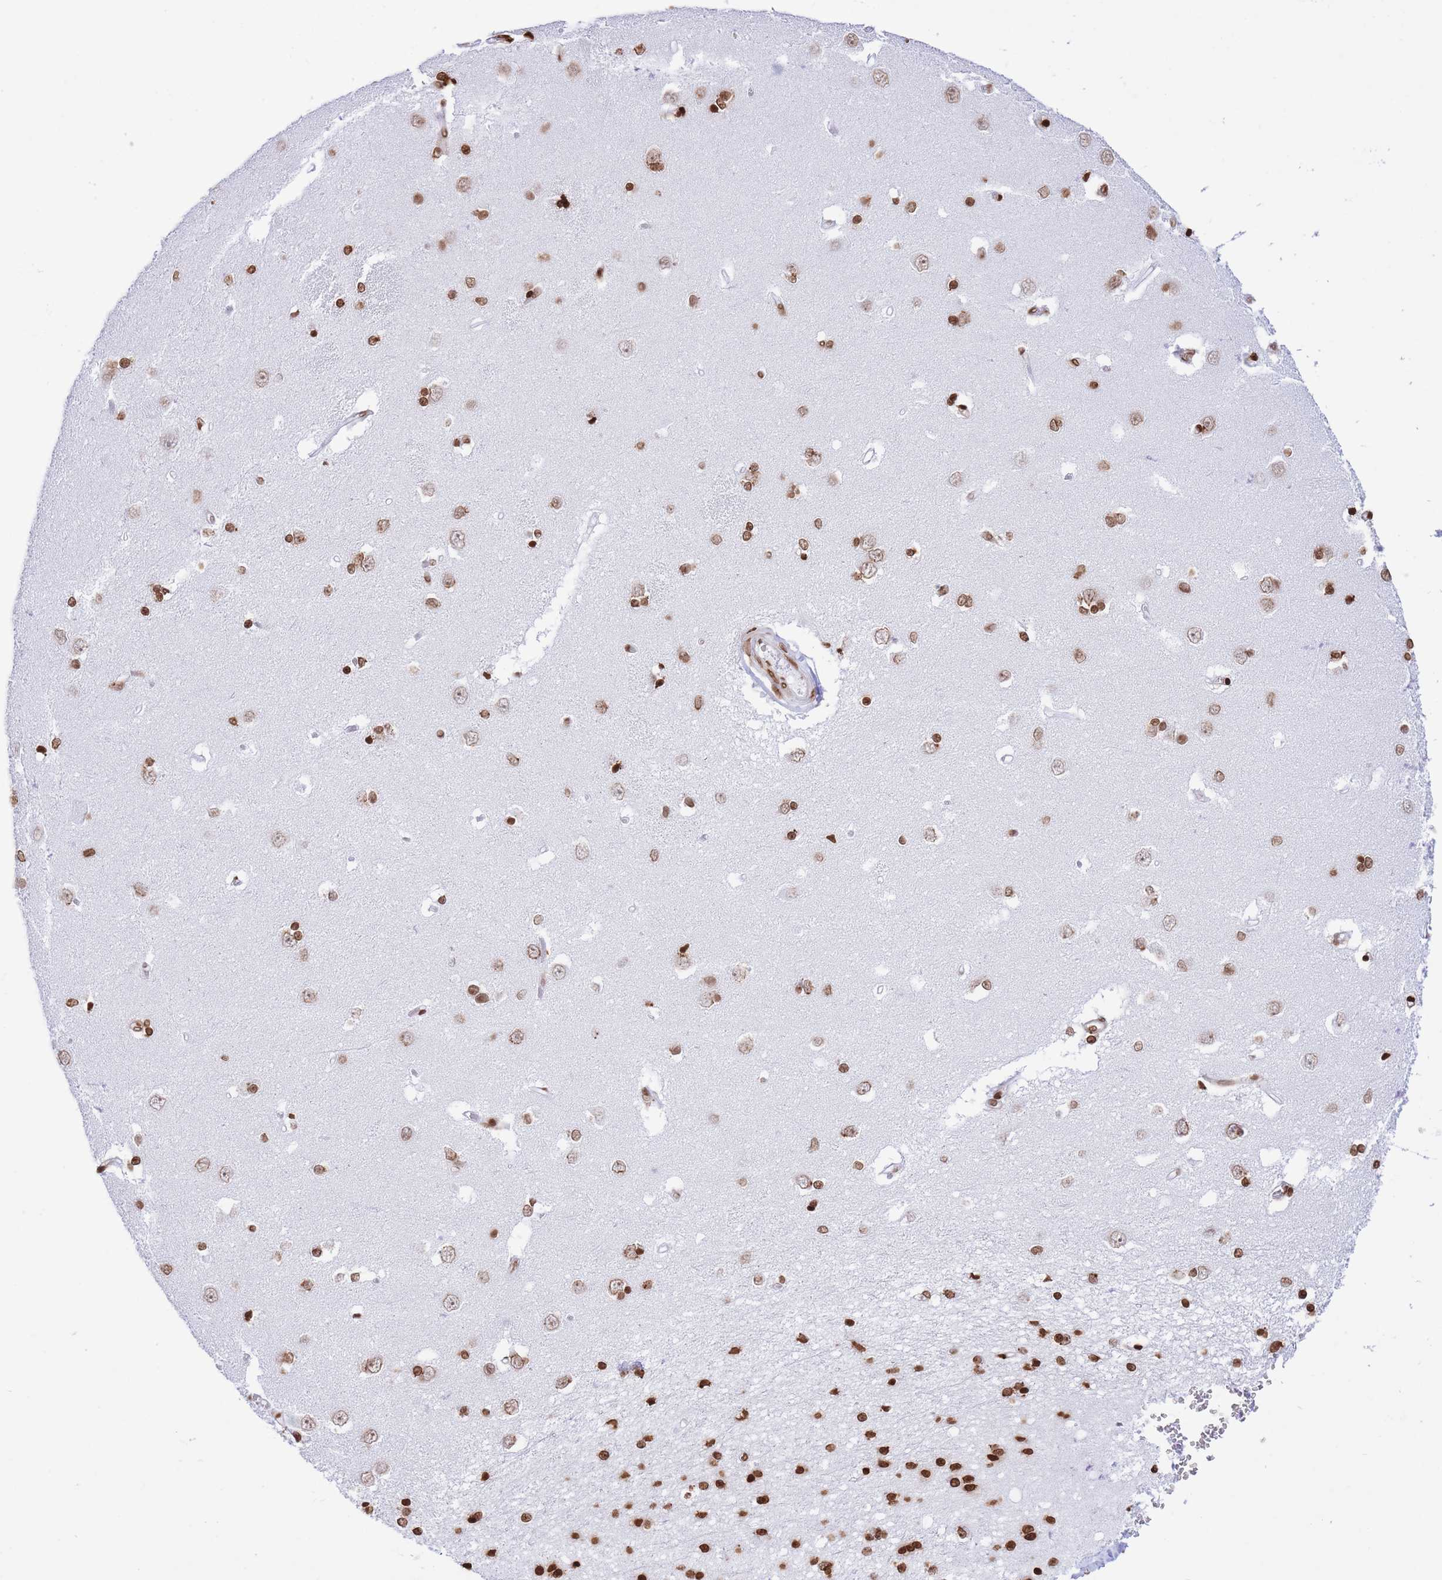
{"staining": {"intensity": "strong", "quantity": ">75%", "location": "nuclear"}, "tissue": "caudate", "cell_type": "Glial cells", "image_type": "normal", "snomed": [{"axis": "morphology", "description": "Normal tissue, NOS"}, {"axis": "topography", "description": "Lateral ventricle wall"}], "caption": "A high-resolution micrograph shows IHC staining of benign caudate, which shows strong nuclear staining in approximately >75% of glial cells. Immunohistochemistry (ihc) stains the protein in brown and the nuclei are stained blue.", "gene": "H2BC10", "patient": {"sex": "male", "age": 37}}